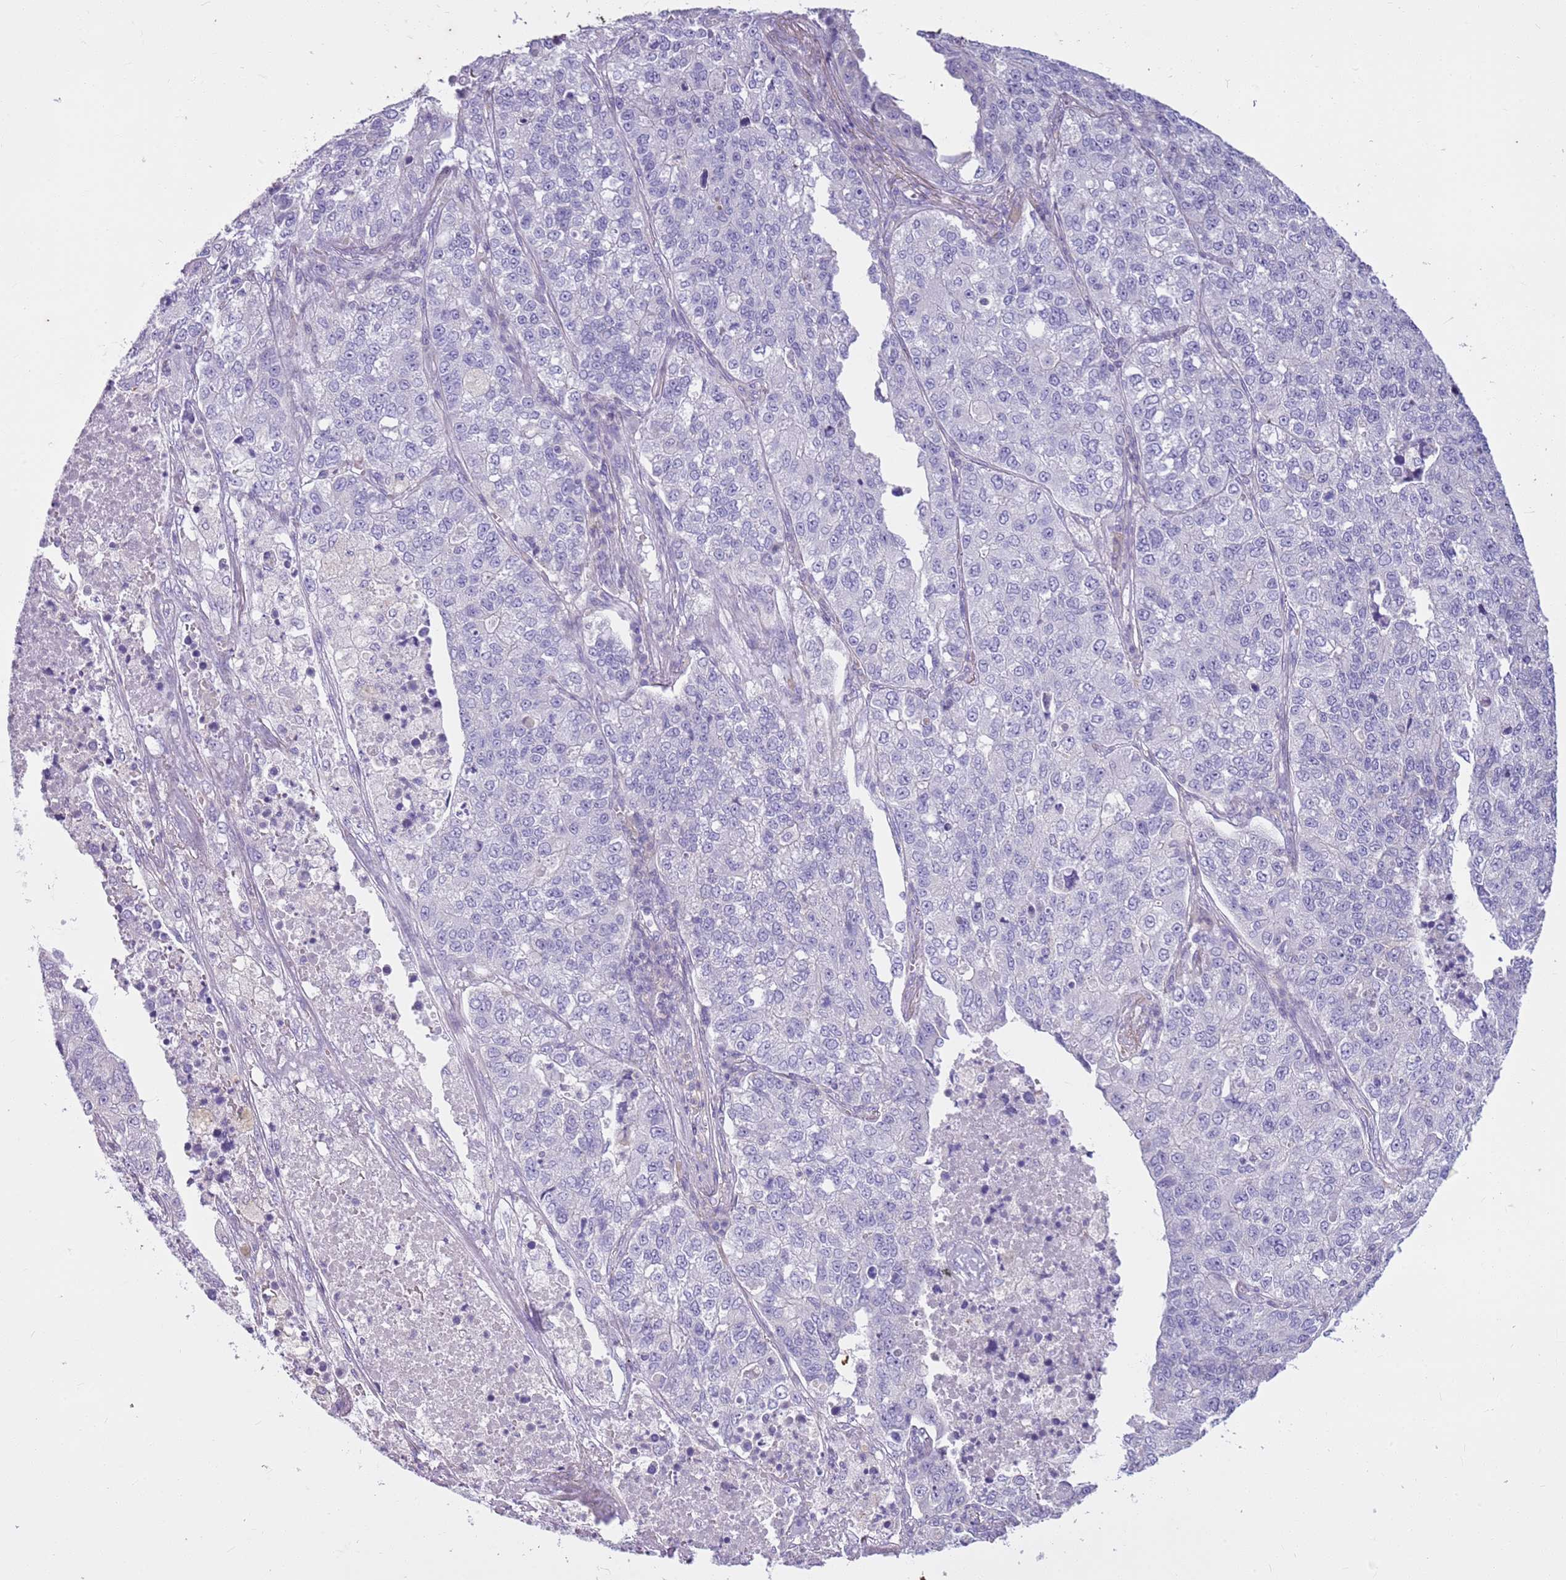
{"staining": {"intensity": "negative", "quantity": "none", "location": "none"}, "tissue": "lung cancer", "cell_type": "Tumor cells", "image_type": "cancer", "snomed": [{"axis": "morphology", "description": "Adenocarcinoma, NOS"}, {"axis": "topography", "description": "Lung"}], "caption": "The image demonstrates no significant positivity in tumor cells of lung adenocarcinoma.", "gene": "CNPPD1", "patient": {"sex": "male", "age": 49}}